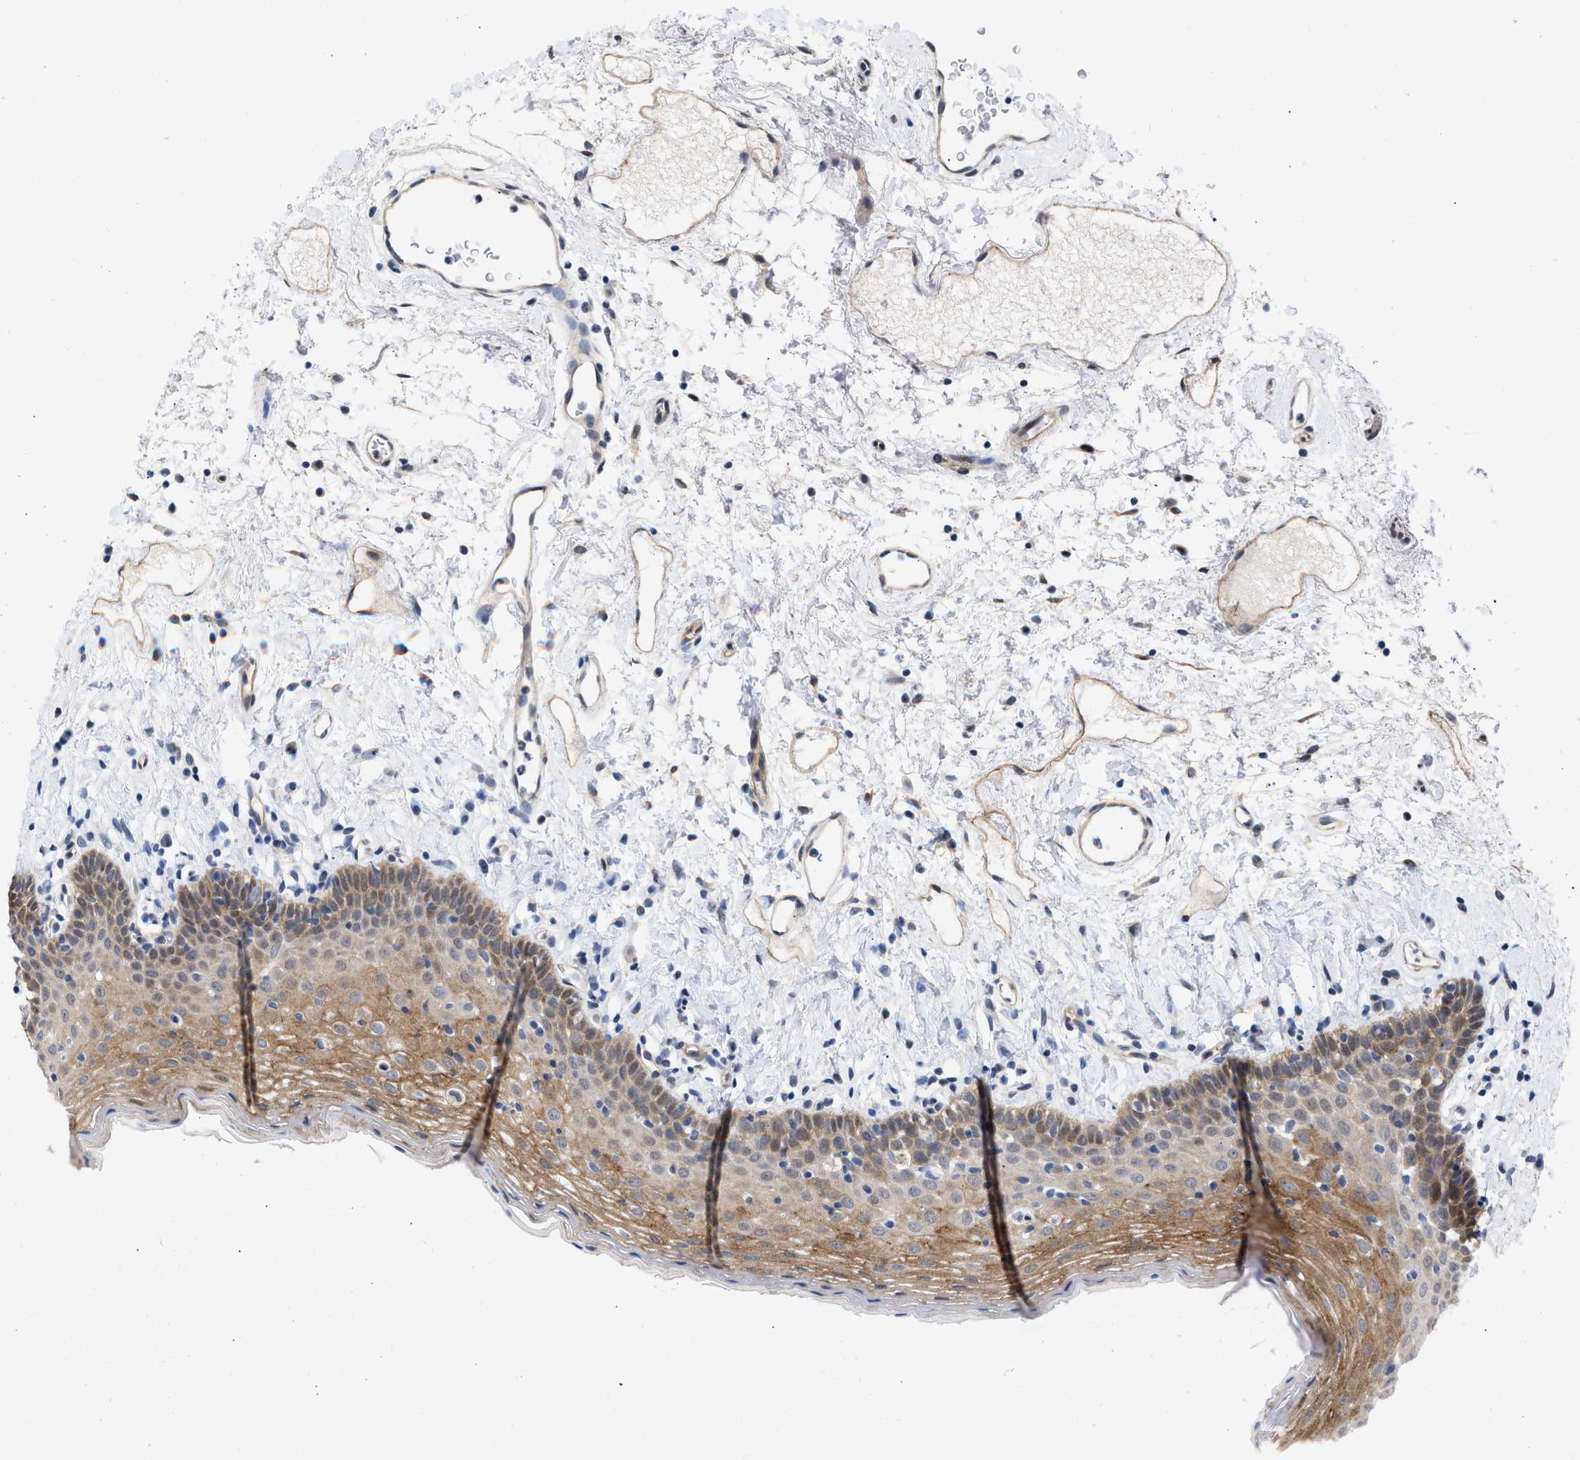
{"staining": {"intensity": "moderate", "quantity": ">75%", "location": "cytoplasmic/membranous,nuclear"}, "tissue": "oral mucosa", "cell_type": "Squamous epithelial cells", "image_type": "normal", "snomed": [{"axis": "morphology", "description": "Normal tissue, NOS"}, {"axis": "topography", "description": "Oral tissue"}], "caption": "The photomicrograph shows staining of unremarkable oral mucosa, revealing moderate cytoplasmic/membranous,nuclear protein positivity (brown color) within squamous epithelial cells. Using DAB (brown) and hematoxylin (blue) stains, captured at high magnification using brightfield microscopy.", "gene": "THRA", "patient": {"sex": "male", "age": 66}}